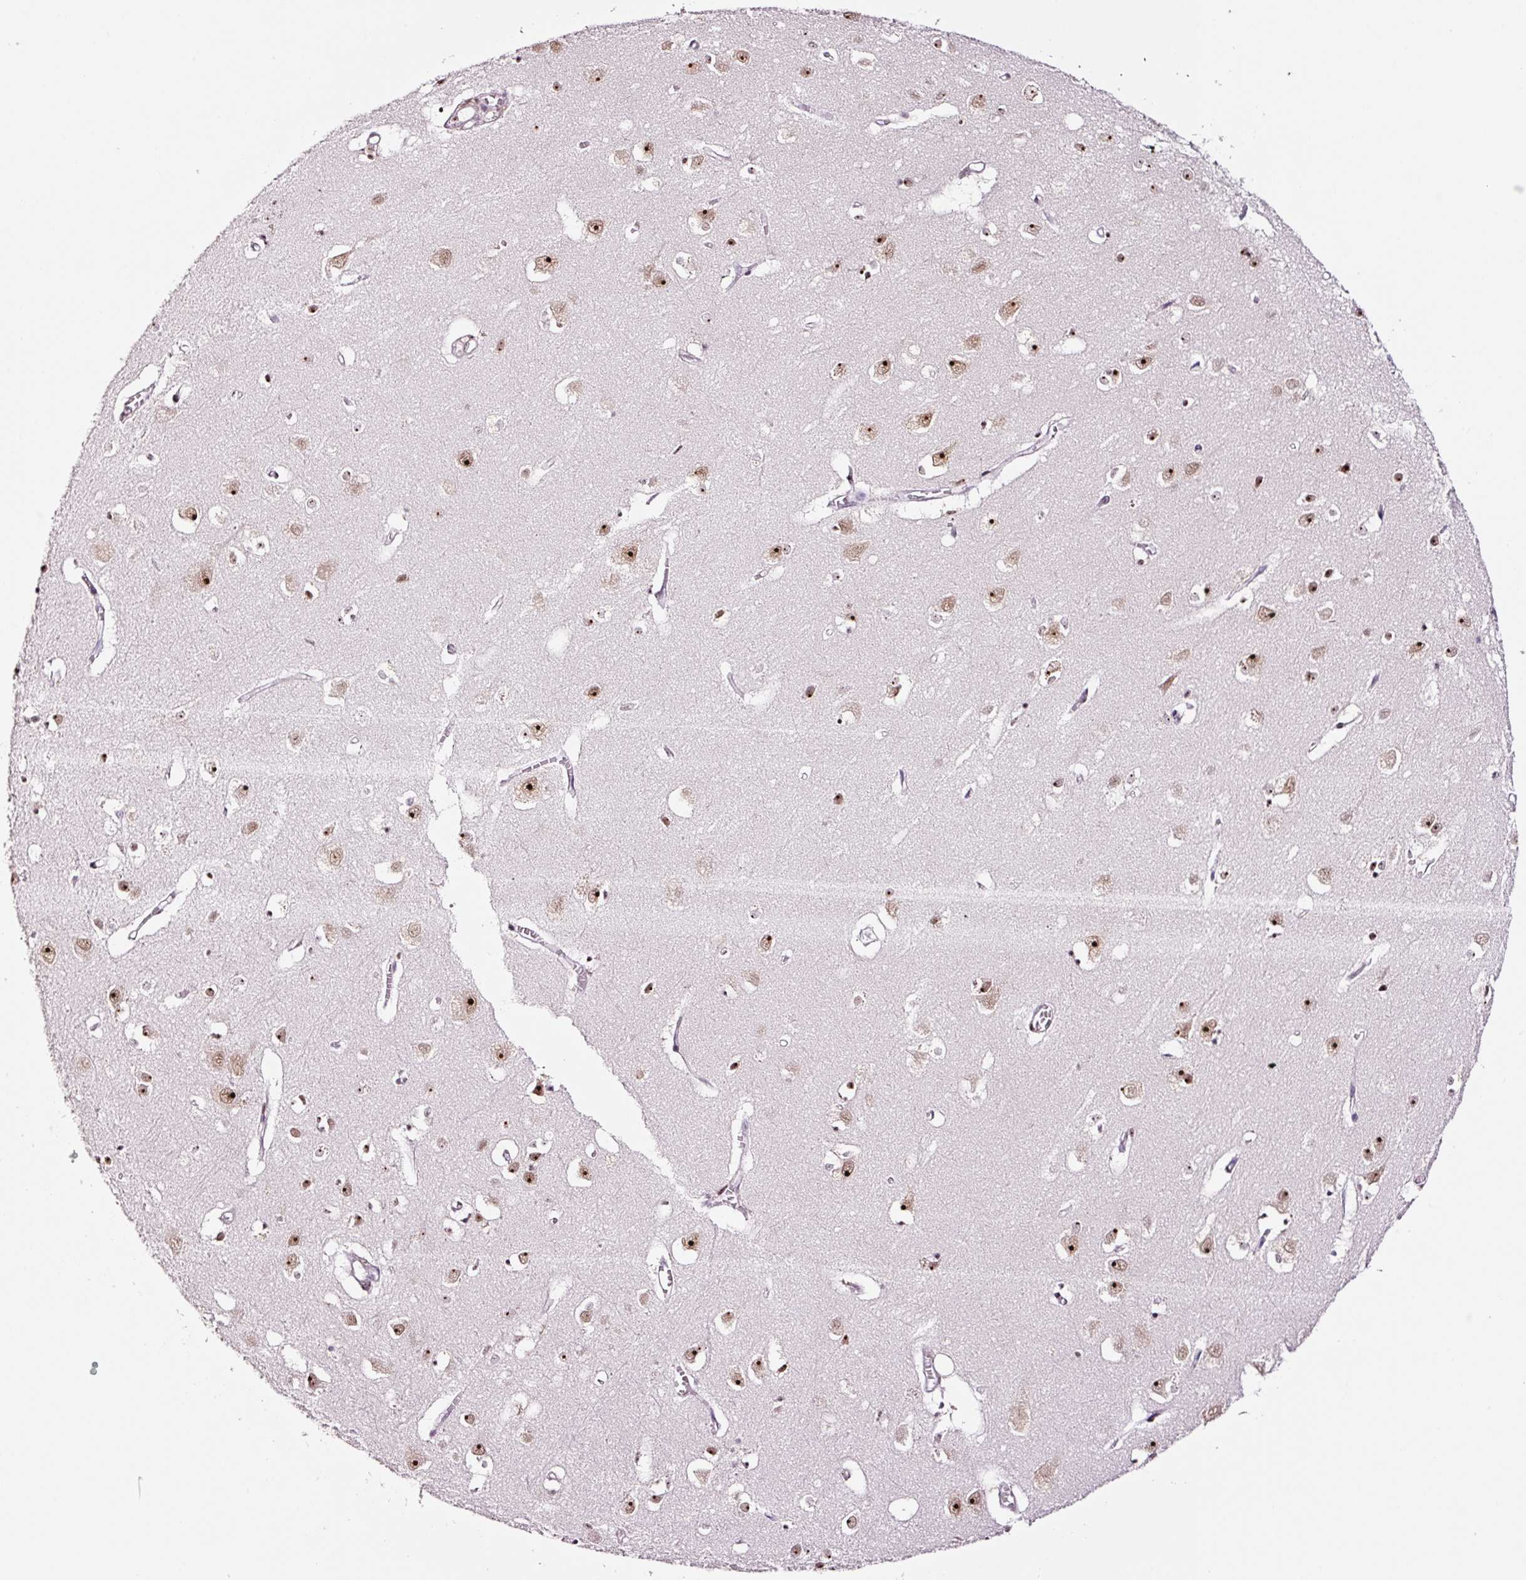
{"staining": {"intensity": "negative", "quantity": "none", "location": "none"}, "tissue": "cerebral cortex", "cell_type": "Endothelial cells", "image_type": "normal", "snomed": [{"axis": "morphology", "description": "Normal tissue, NOS"}, {"axis": "topography", "description": "Cerebral cortex"}], "caption": "Immunohistochemical staining of unremarkable cerebral cortex shows no significant positivity in endothelial cells.", "gene": "GNL3", "patient": {"sex": "male", "age": 70}}